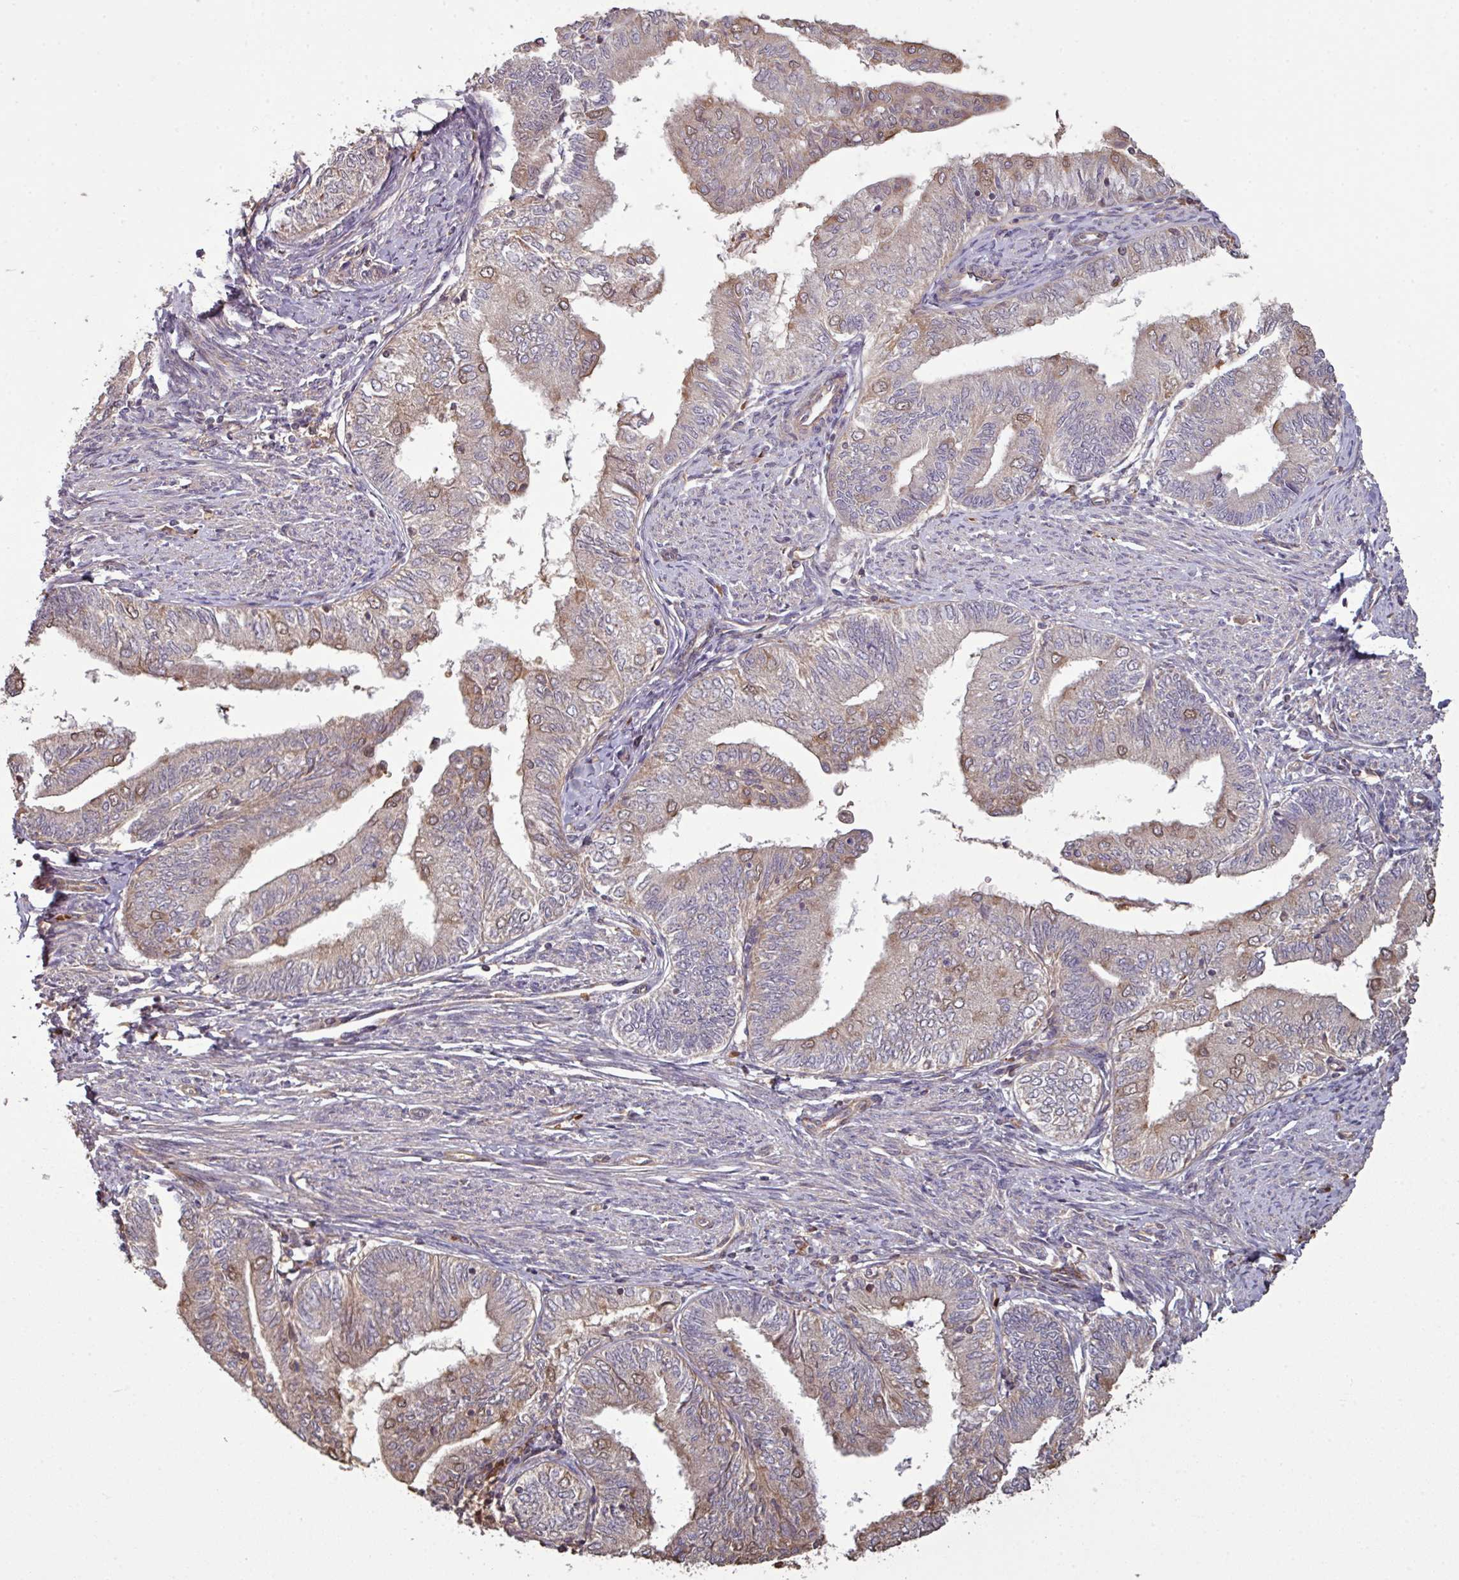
{"staining": {"intensity": "moderate", "quantity": "<25%", "location": "cytoplasmic/membranous"}, "tissue": "endometrial cancer", "cell_type": "Tumor cells", "image_type": "cancer", "snomed": [{"axis": "morphology", "description": "Adenocarcinoma, NOS"}, {"axis": "topography", "description": "Endometrium"}], "caption": "A brown stain highlights moderate cytoplasmic/membranous positivity of a protein in human endometrial cancer tumor cells.", "gene": "NHSL2", "patient": {"sex": "female", "age": 66}}